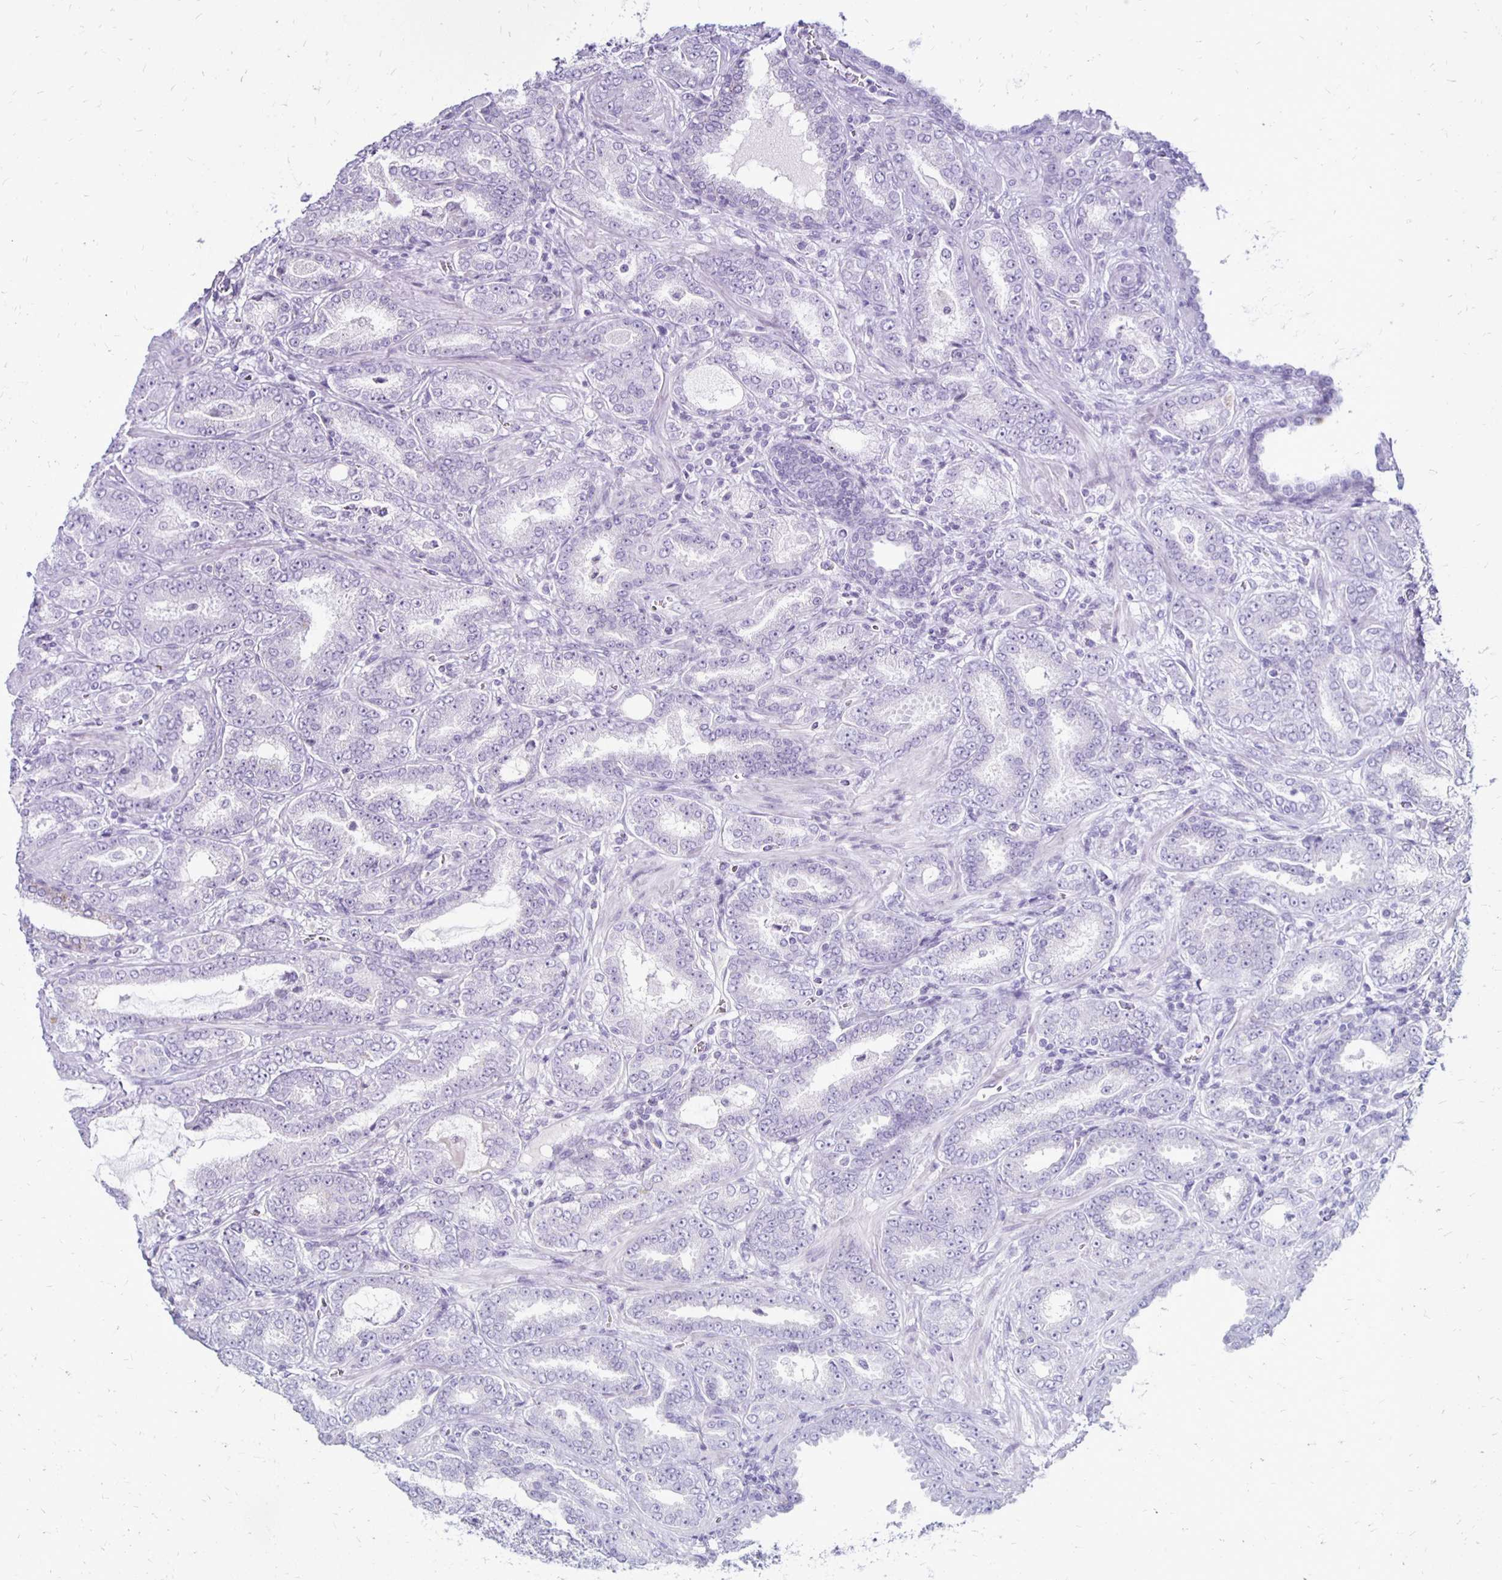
{"staining": {"intensity": "negative", "quantity": "none", "location": "none"}, "tissue": "prostate cancer", "cell_type": "Tumor cells", "image_type": "cancer", "snomed": [{"axis": "morphology", "description": "Adenocarcinoma, High grade"}, {"axis": "topography", "description": "Prostate"}], "caption": "An immunohistochemistry image of prostate adenocarcinoma (high-grade) is shown. There is no staining in tumor cells of prostate adenocarcinoma (high-grade).", "gene": "RYR1", "patient": {"sex": "male", "age": 72}}